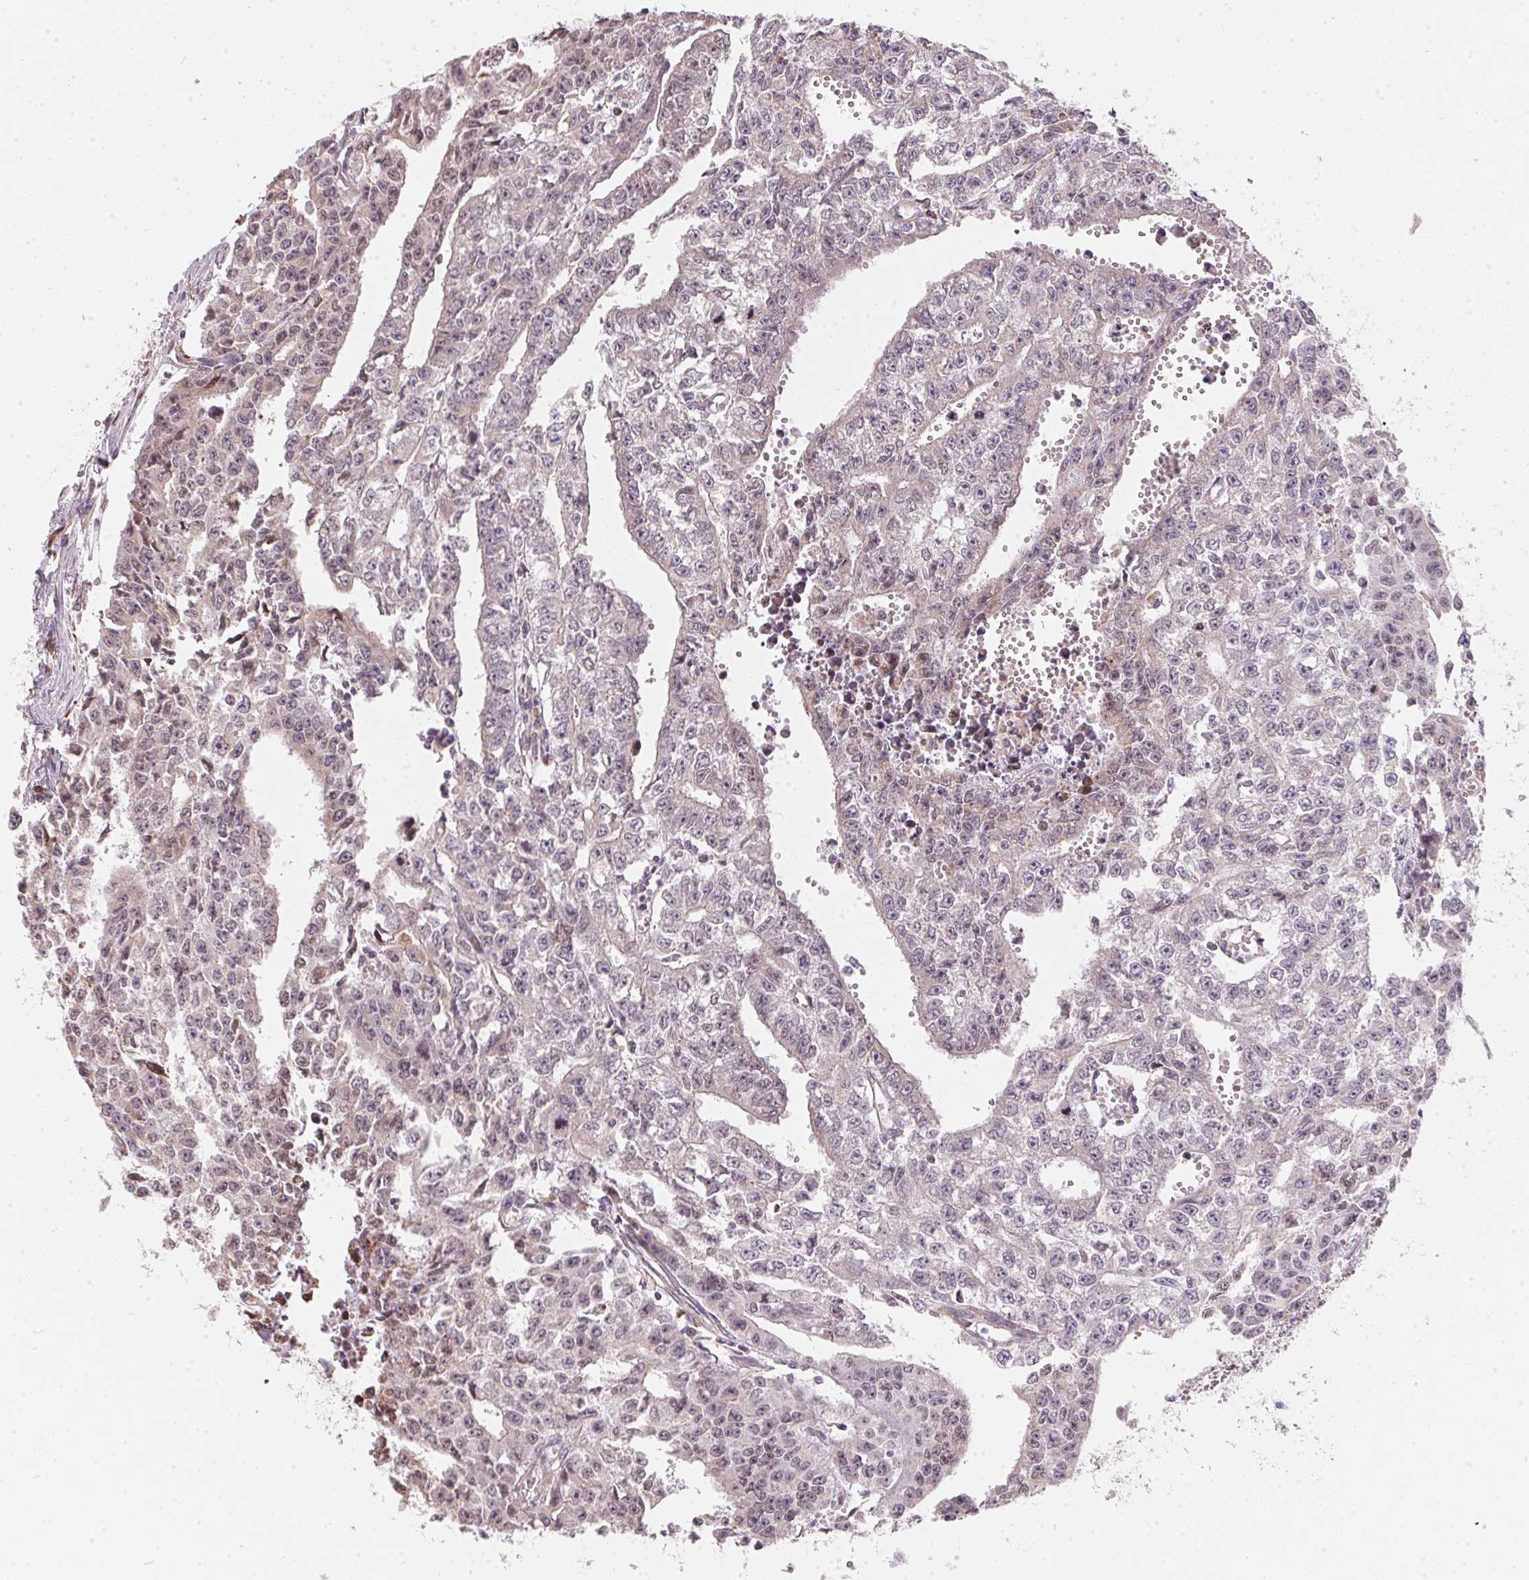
{"staining": {"intensity": "negative", "quantity": "none", "location": "none"}, "tissue": "testis cancer", "cell_type": "Tumor cells", "image_type": "cancer", "snomed": [{"axis": "morphology", "description": "Carcinoma, Embryonal, NOS"}, {"axis": "morphology", "description": "Teratoma, malignant, NOS"}, {"axis": "topography", "description": "Testis"}], "caption": "Photomicrograph shows no protein staining in tumor cells of testis embryonal carcinoma tissue.", "gene": "VWA5B2", "patient": {"sex": "male", "age": 24}}